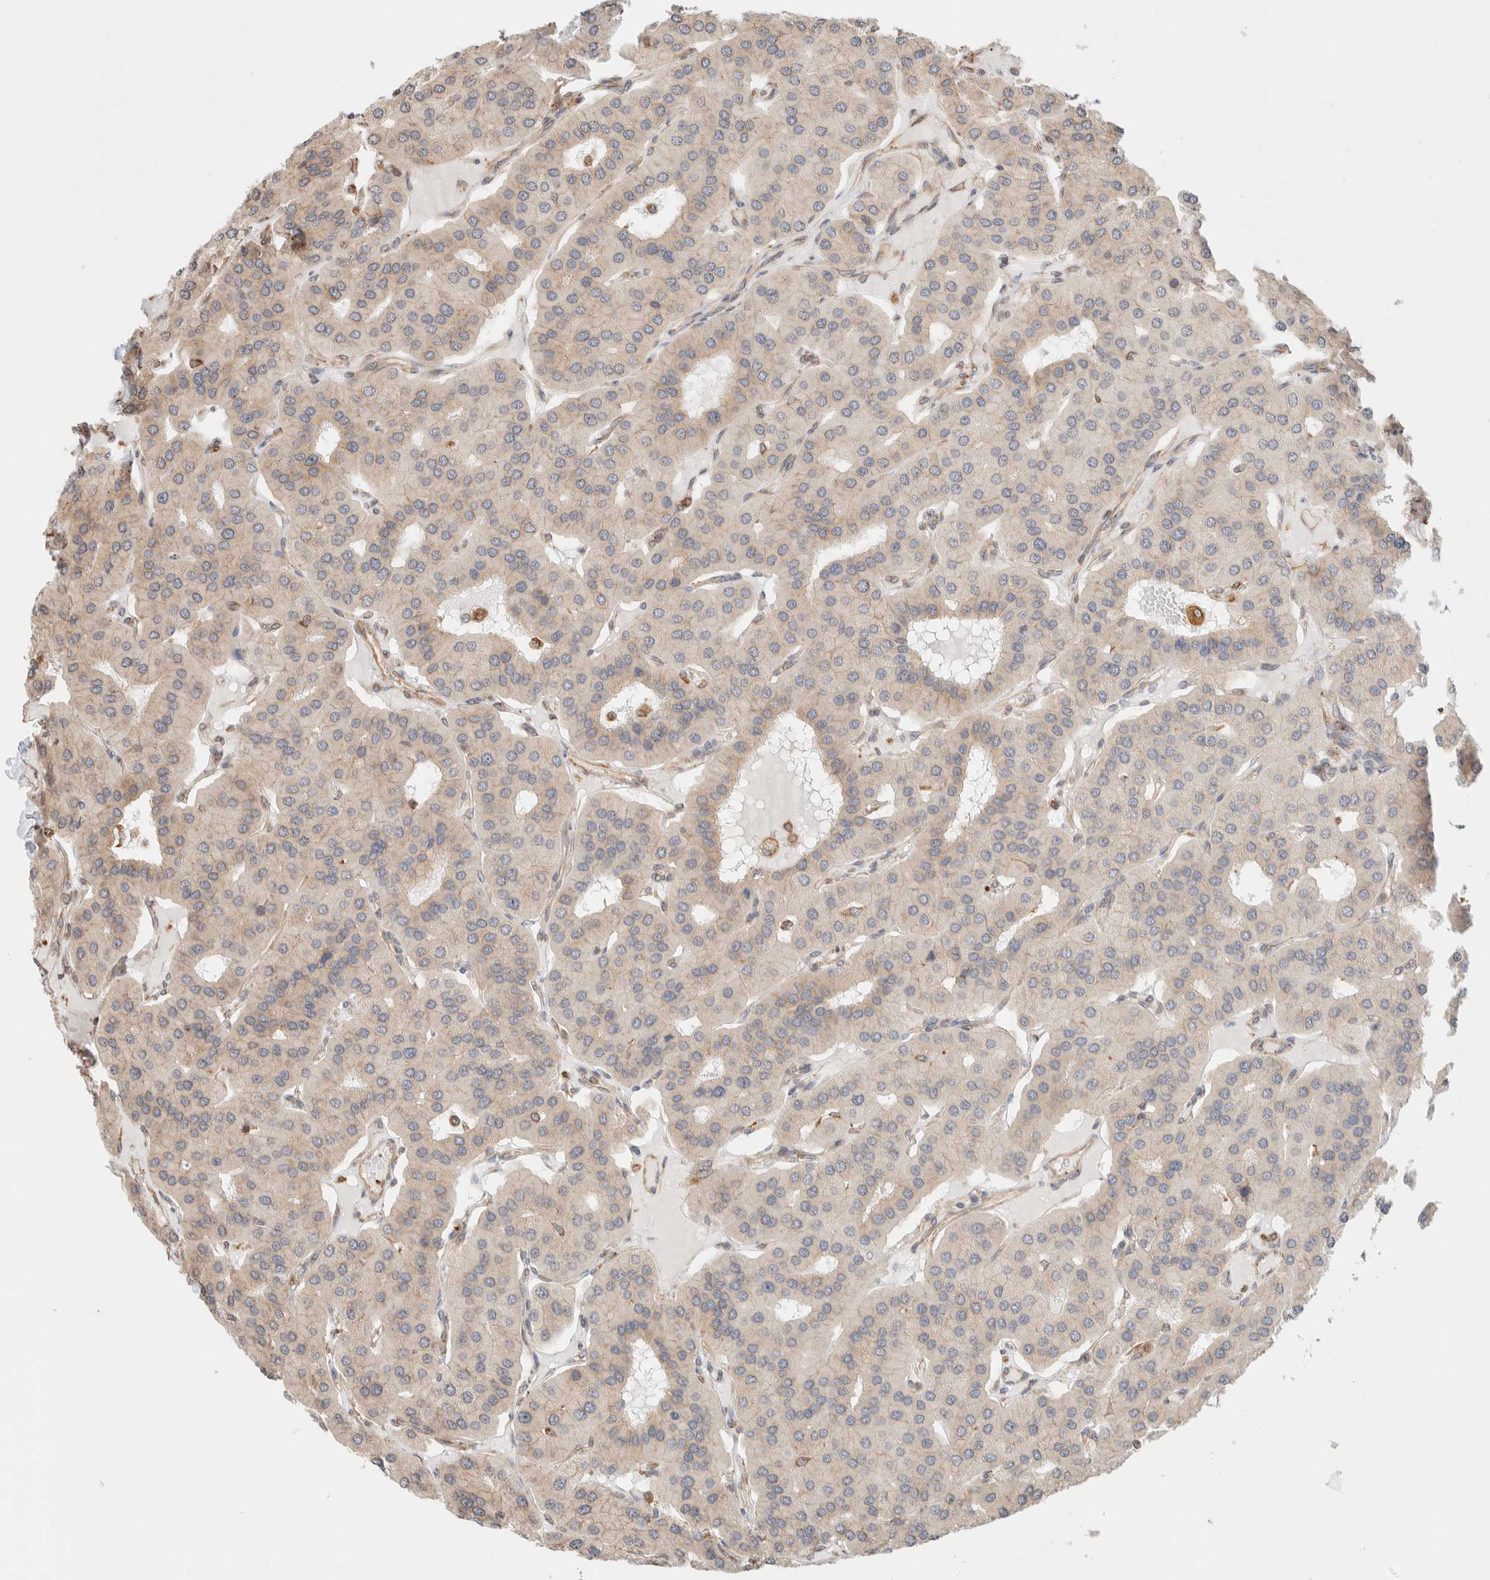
{"staining": {"intensity": "moderate", "quantity": "25%-75%", "location": "cytoplasmic/membranous"}, "tissue": "parathyroid gland", "cell_type": "Glandular cells", "image_type": "normal", "snomed": [{"axis": "morphology", "description": "Normal tissue, NOS"}, {"axis": "morphology", "description": "Adenoma, NOS"}, {"axis": "topography", "description": "Parathyroid gland"}], "caption": "Benign parathyroid gland displays moderate cytoplasmic/membranous positivity in approximately 25%-75% of glandular cells (DAB IHC, brown staining for protein, blue staining for nuclei)..", "gene": "INTS1", "patient": {"sex": "female", "age": 86}}